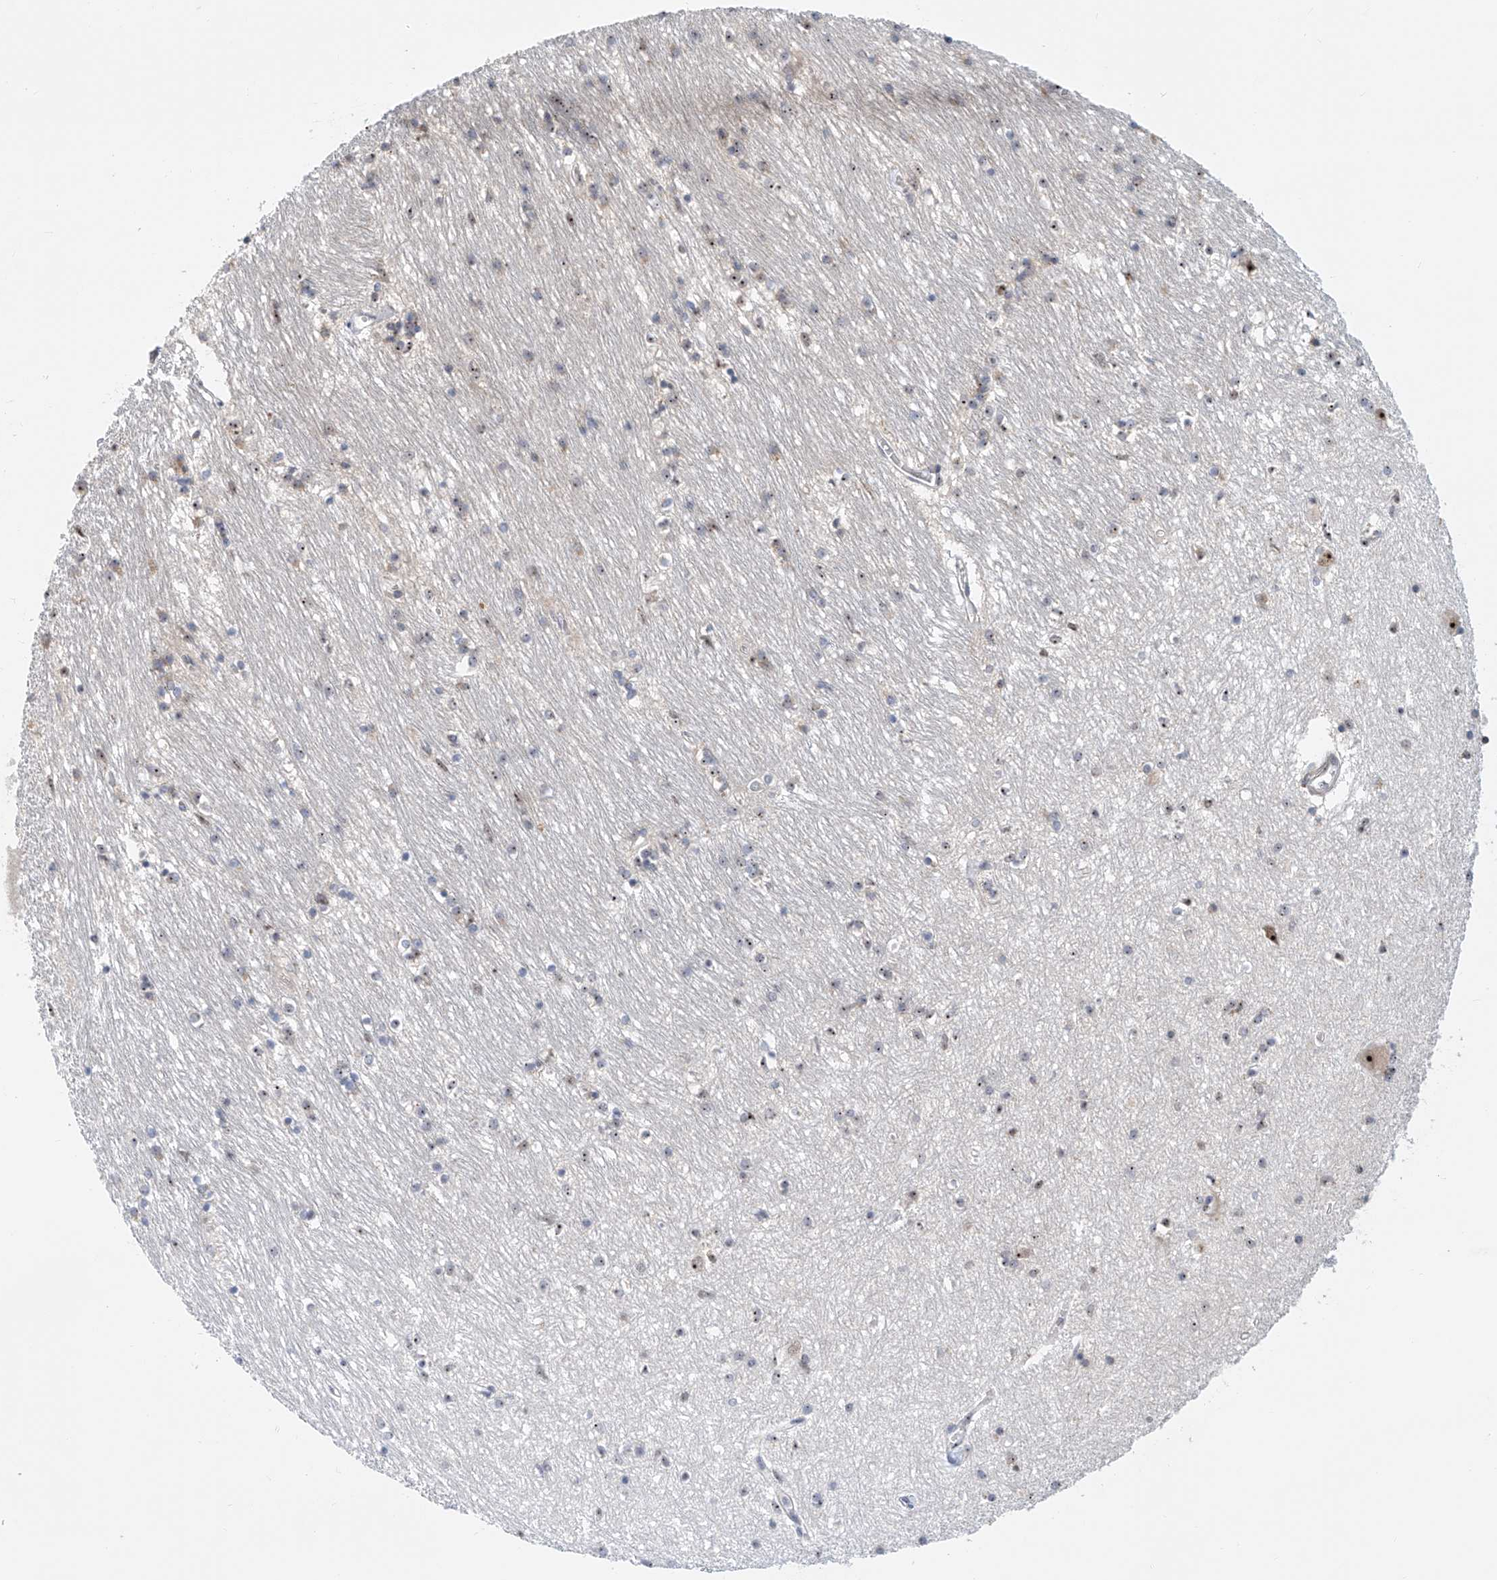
{"staining": {"intensity": "weak", "quantity": "25%-75%", "location": "cytoplasmic/membranous,nuclear"}, "tissue": "hippocampus", "cell_type": "Glial cells", "image_type": "normal", "snomed": [{"axis": "morphology", "description": "Normal tissue, NOS"}, {"axis": "topography", "description": "Hippocampus"}], "caption": "Immunohistochemistry (DAB) staining of unremarkable human hippocampus reveals weak cytoplasmic/membranous,nuclear protein positivity in approximately 25%-75% of glial cells.", "gene": "PRUNE2", "patient": {"sex": "male", "age": 70}}